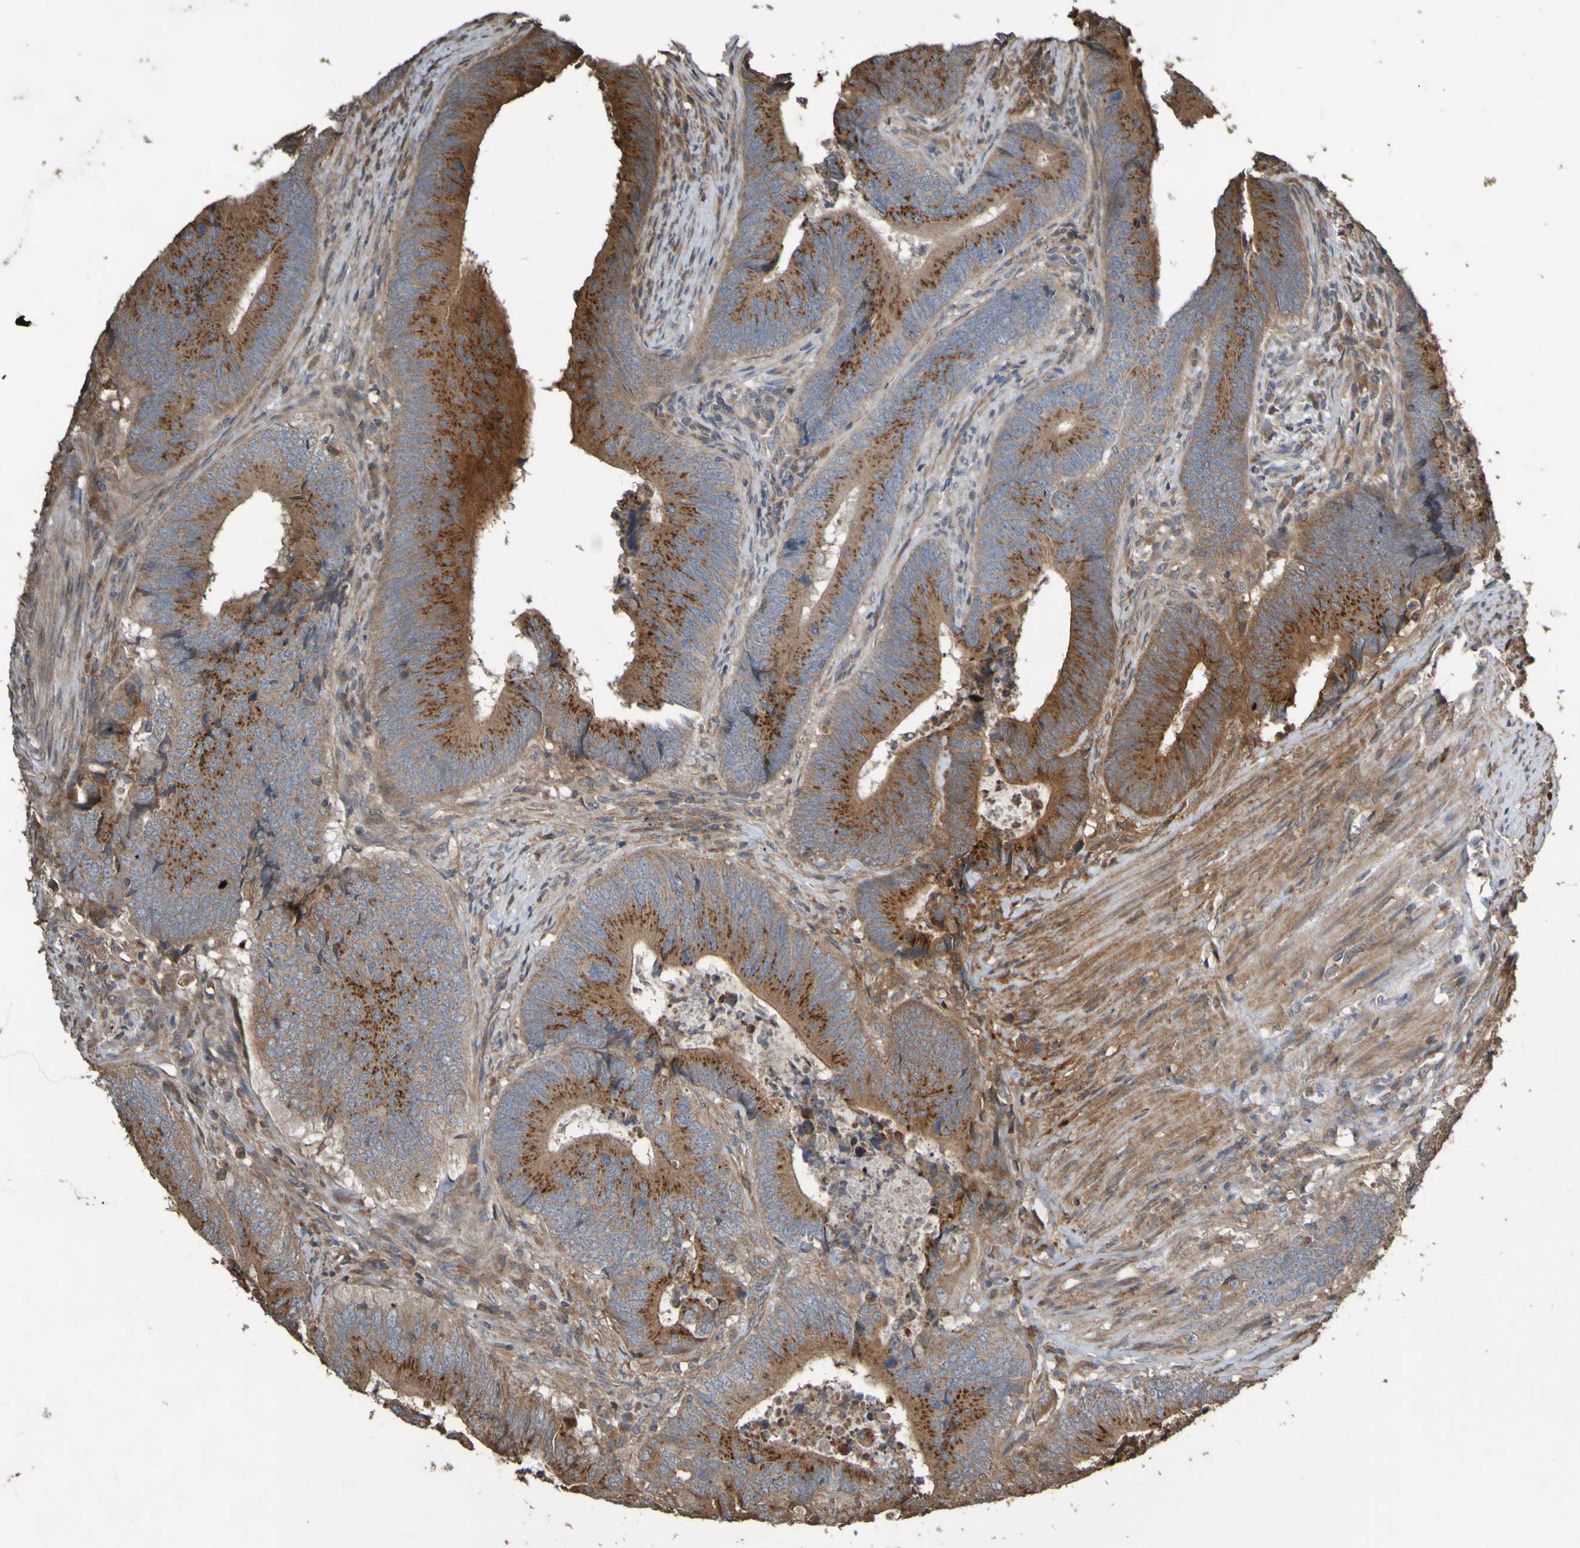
{"staining": {"intensity": "strong", "quantity": ">75%", "location": "cytoplasmic/membranous"}, "tissue": "colorectal cancer", "cell_type": "Tumor cells", "image_type": "cancer", "snomed": [{"axis": "morphology", "description": "Normal tissue, NOS"}, {"axis": "morphology", "description": "Adenocarcinoma, NOS"}, {"axis": "topography", "description": "Colon"}], "caption": "A brown stain shows strong cytoplasmic/membranous staining of a protein in colorectal cancer (adenocarcinoma) tumor cells.", "gene": "UCN", "patient": {"sex": "male", "age": 56}}